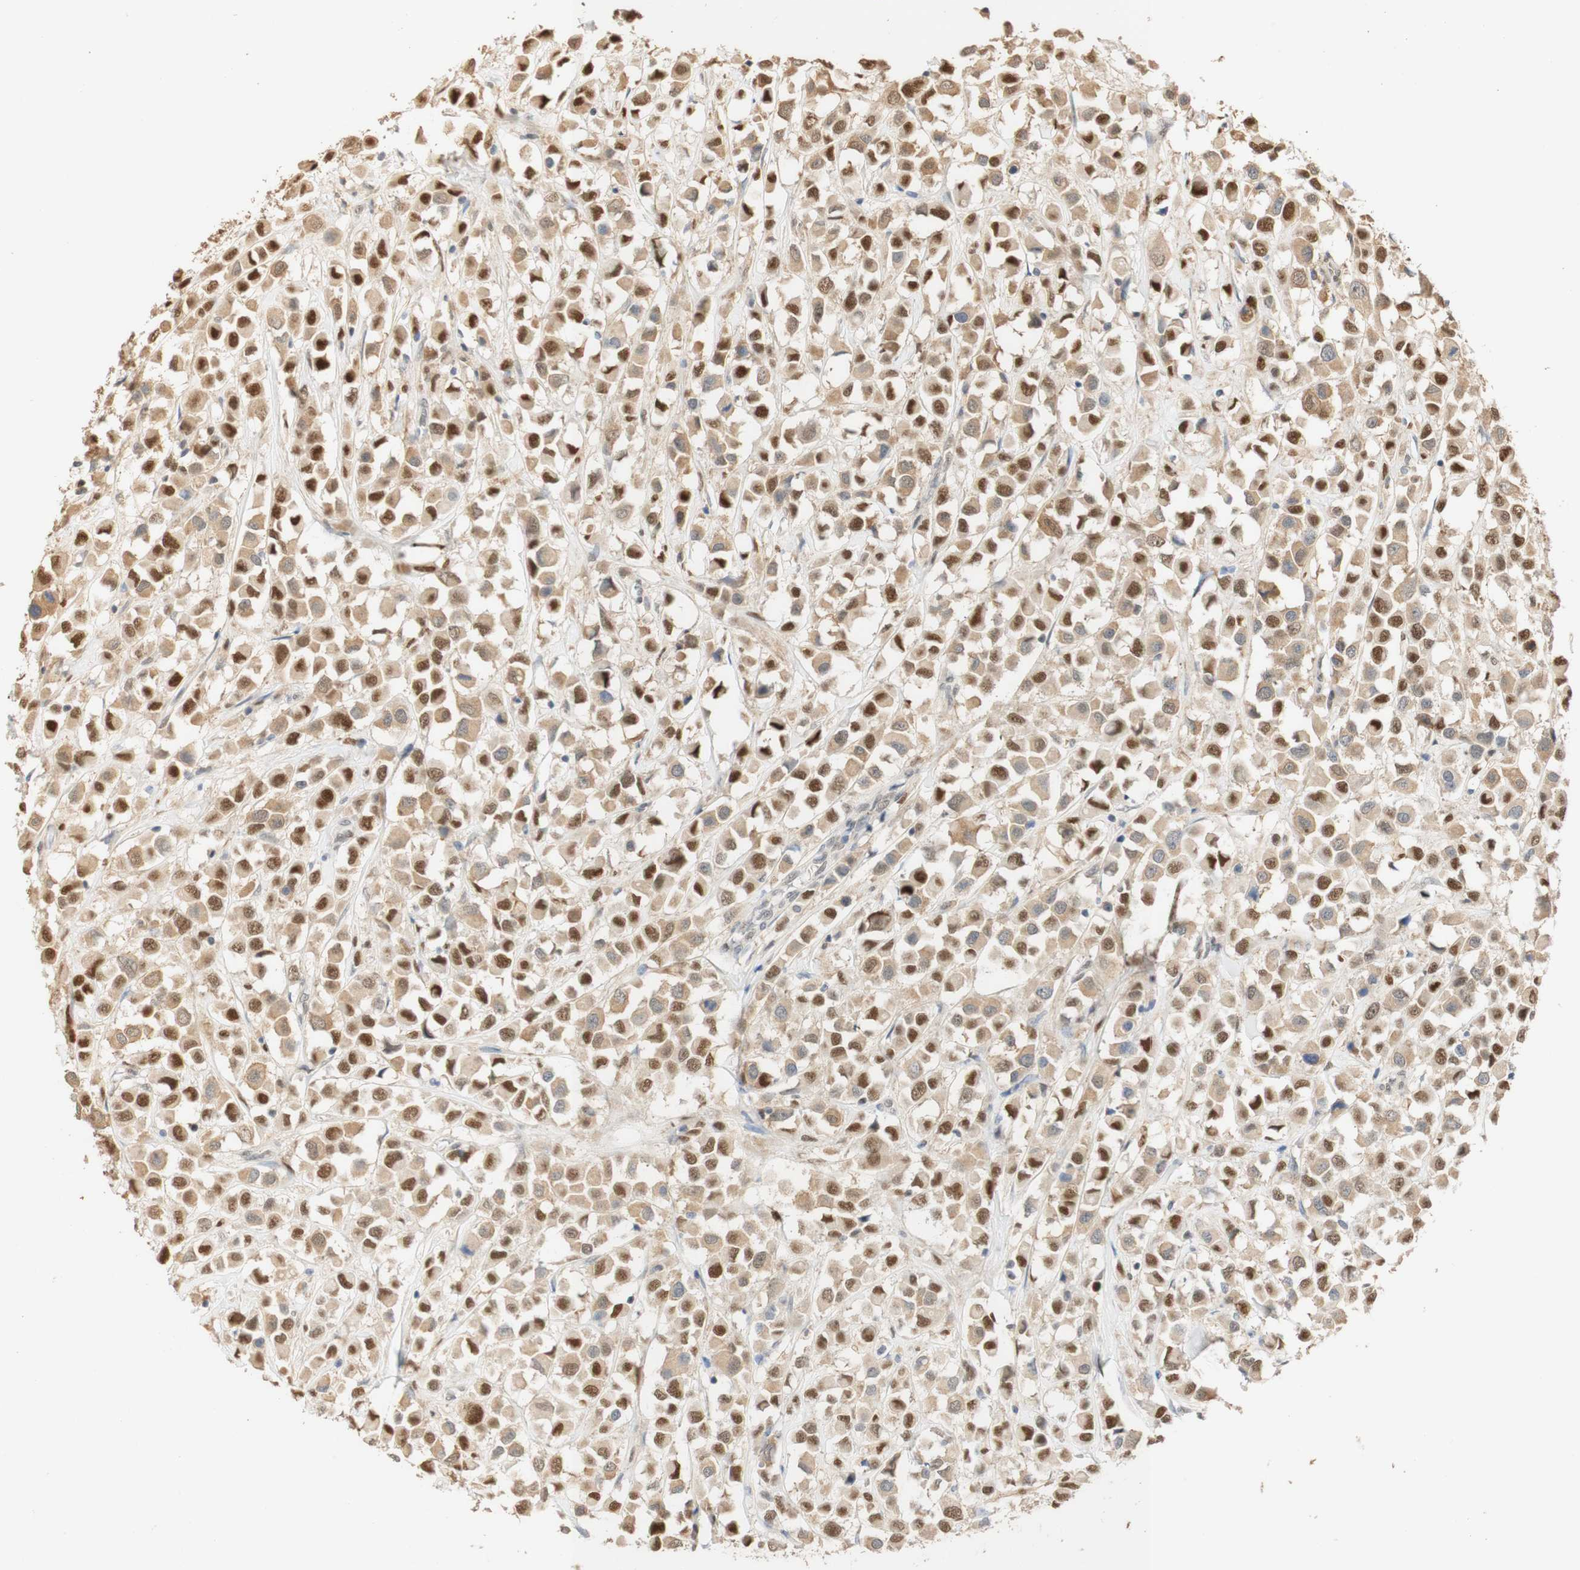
{"staining": {"intensity": "strong", "quantity": "25%-75%", "location": "cytoplasmic/membranous,nuclear"}, "tissue": "breast cancer", "cell_type": "Tumor cells", "image_type": "cancer", "snomed": [{"axis": "morphology", "description": "Duct carcinoma"}, {"axis": "topography", "description": "Breast"}], "caption": "Human breast cancer stained with a protein marker displays strong staining in tumor cells.", "gene": "MAP3K4", "patient": {"sex": "female", "age": 61}}